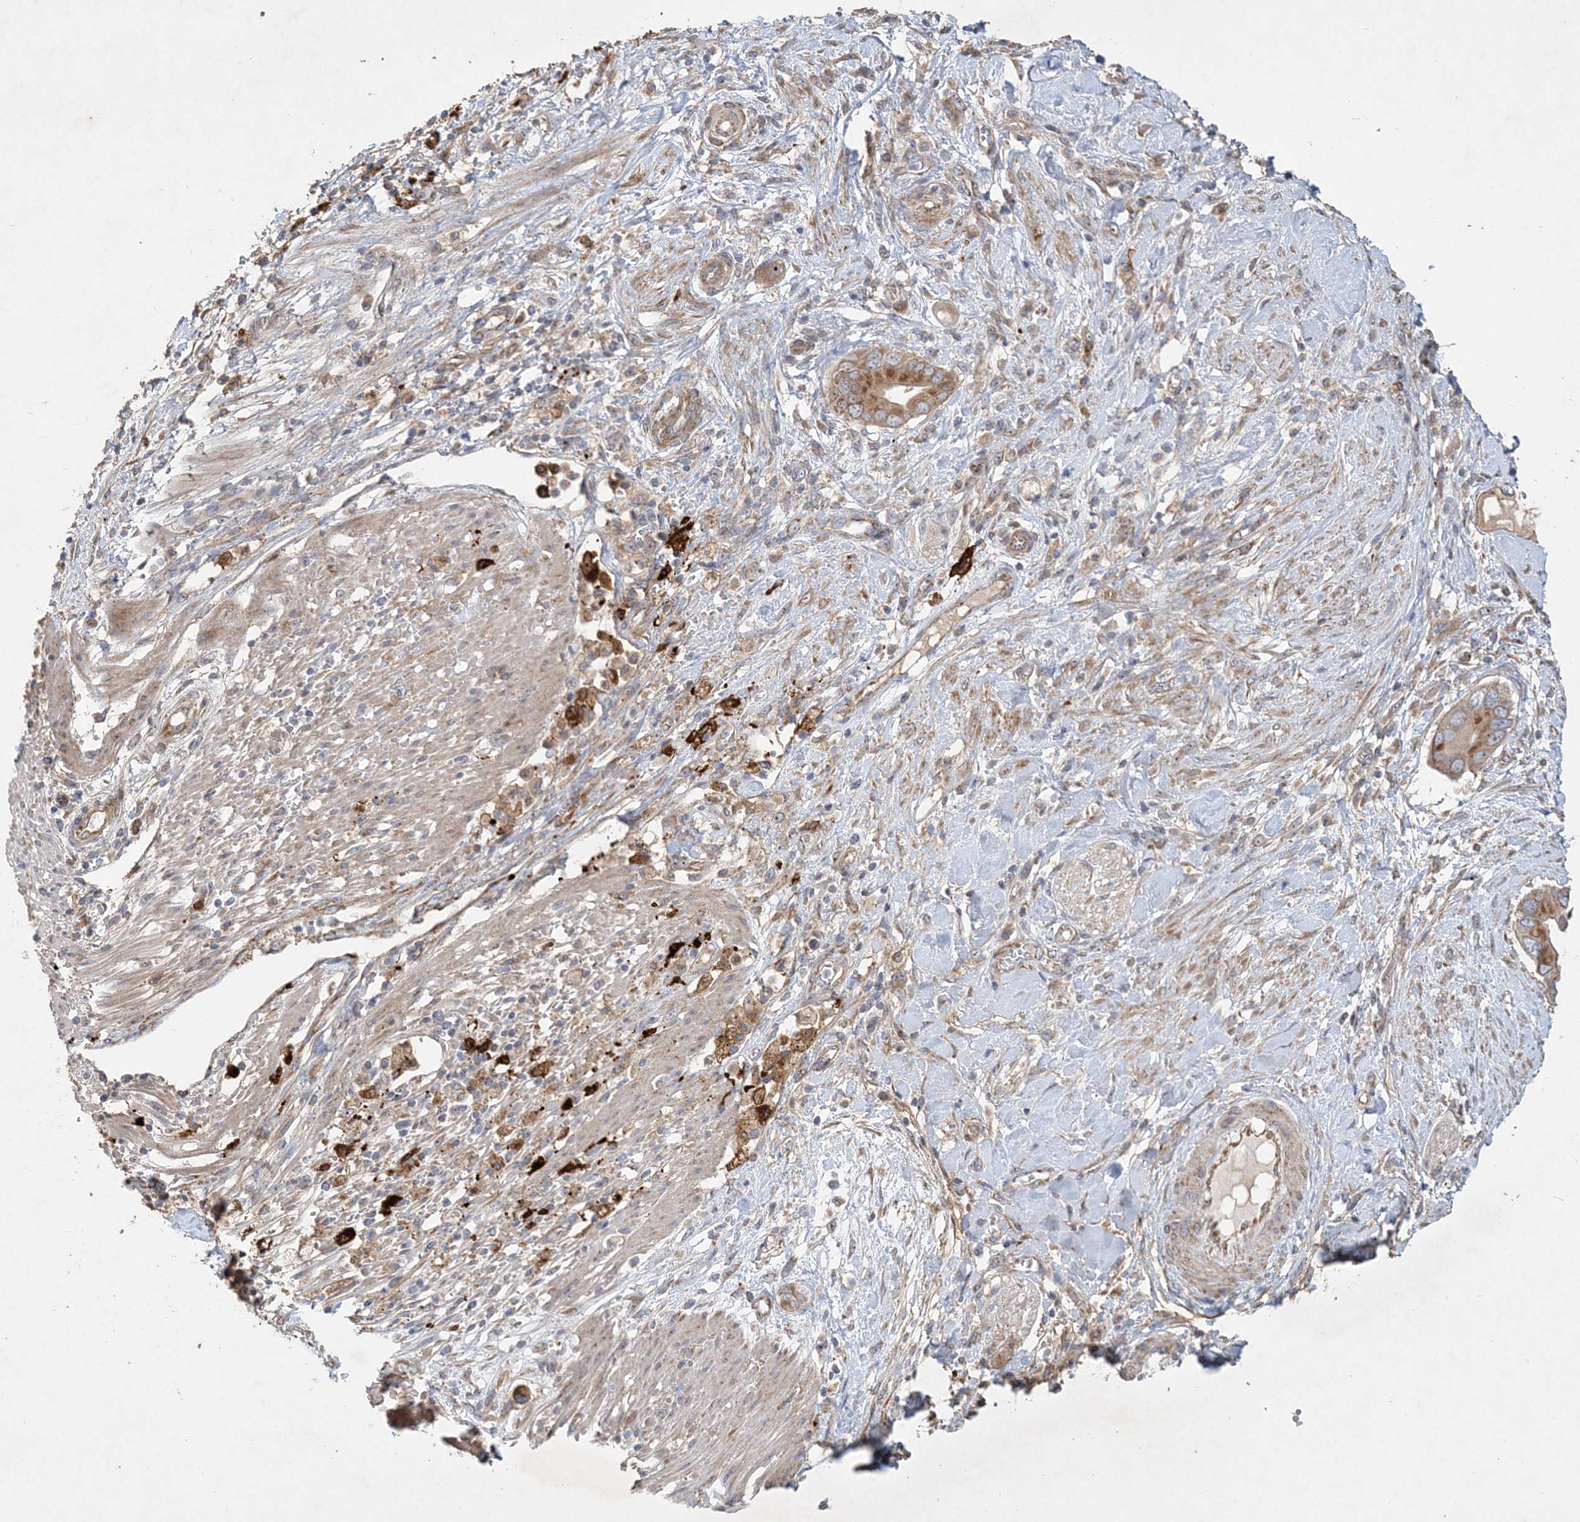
{"staining": {"intensity": "moderate", "quantity": ">75%", "location": "cytoplasmic/membranous"}, "tissue": "pancreatic cancer", "cell_type": "Tumor cells", "image_type": "cancer", "snomed": [{"axis": "morphology", "description": "Adenocarcinoma, NOS"}, {"axis": "topography", "description": "Pancreas"}], "caption": "Pancreatic cancer stained for a protein (brown) exhibits moderate cytoplasmic/membranous positive staining in approximately >75% of tumor cells.", "gene": "FEZ2", "patient": {"sex": "male", "age": 68}}